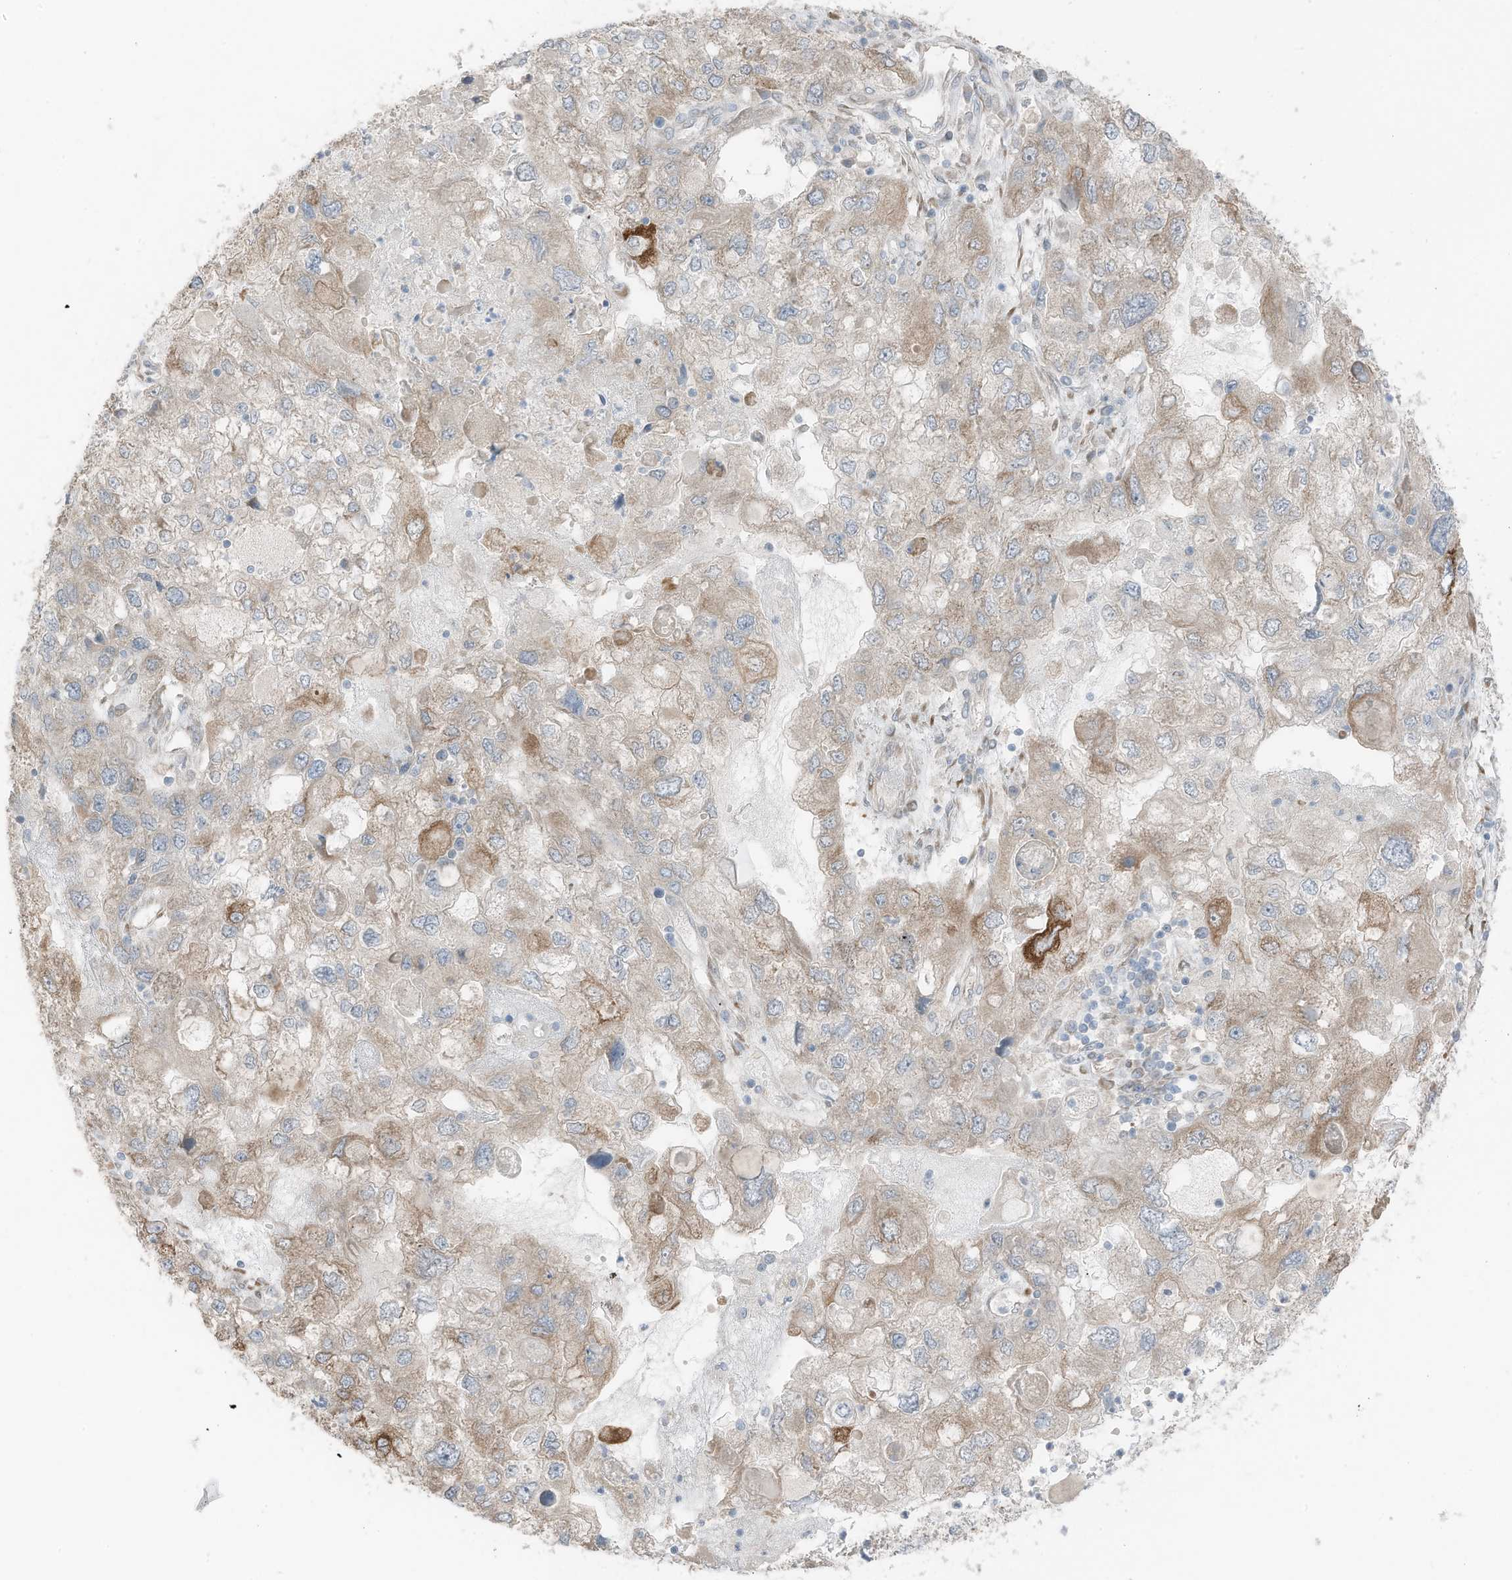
{"staining": {"intensity": "moderate", "quantity": "<25%", "location": "cytoplasmic/membranous"}, "tissue": "endometrial cancer", "cell_type": "Tumor cells", "image_type": "cancer", "snomed": [{"axis": "morphology", "description": "Adenocarcinoma, NOS"}, {"axis": "topography", "description": "Endometrium"}], "caption": "Endometrial cancer (adenocarcinoma) stained with a brown dye shows moderate cytoplasmic/membranous positive staining in about <25% of tumor cells.", "gene": "ARHGEF33", "patient": {"sex": "female", "age": 49}}